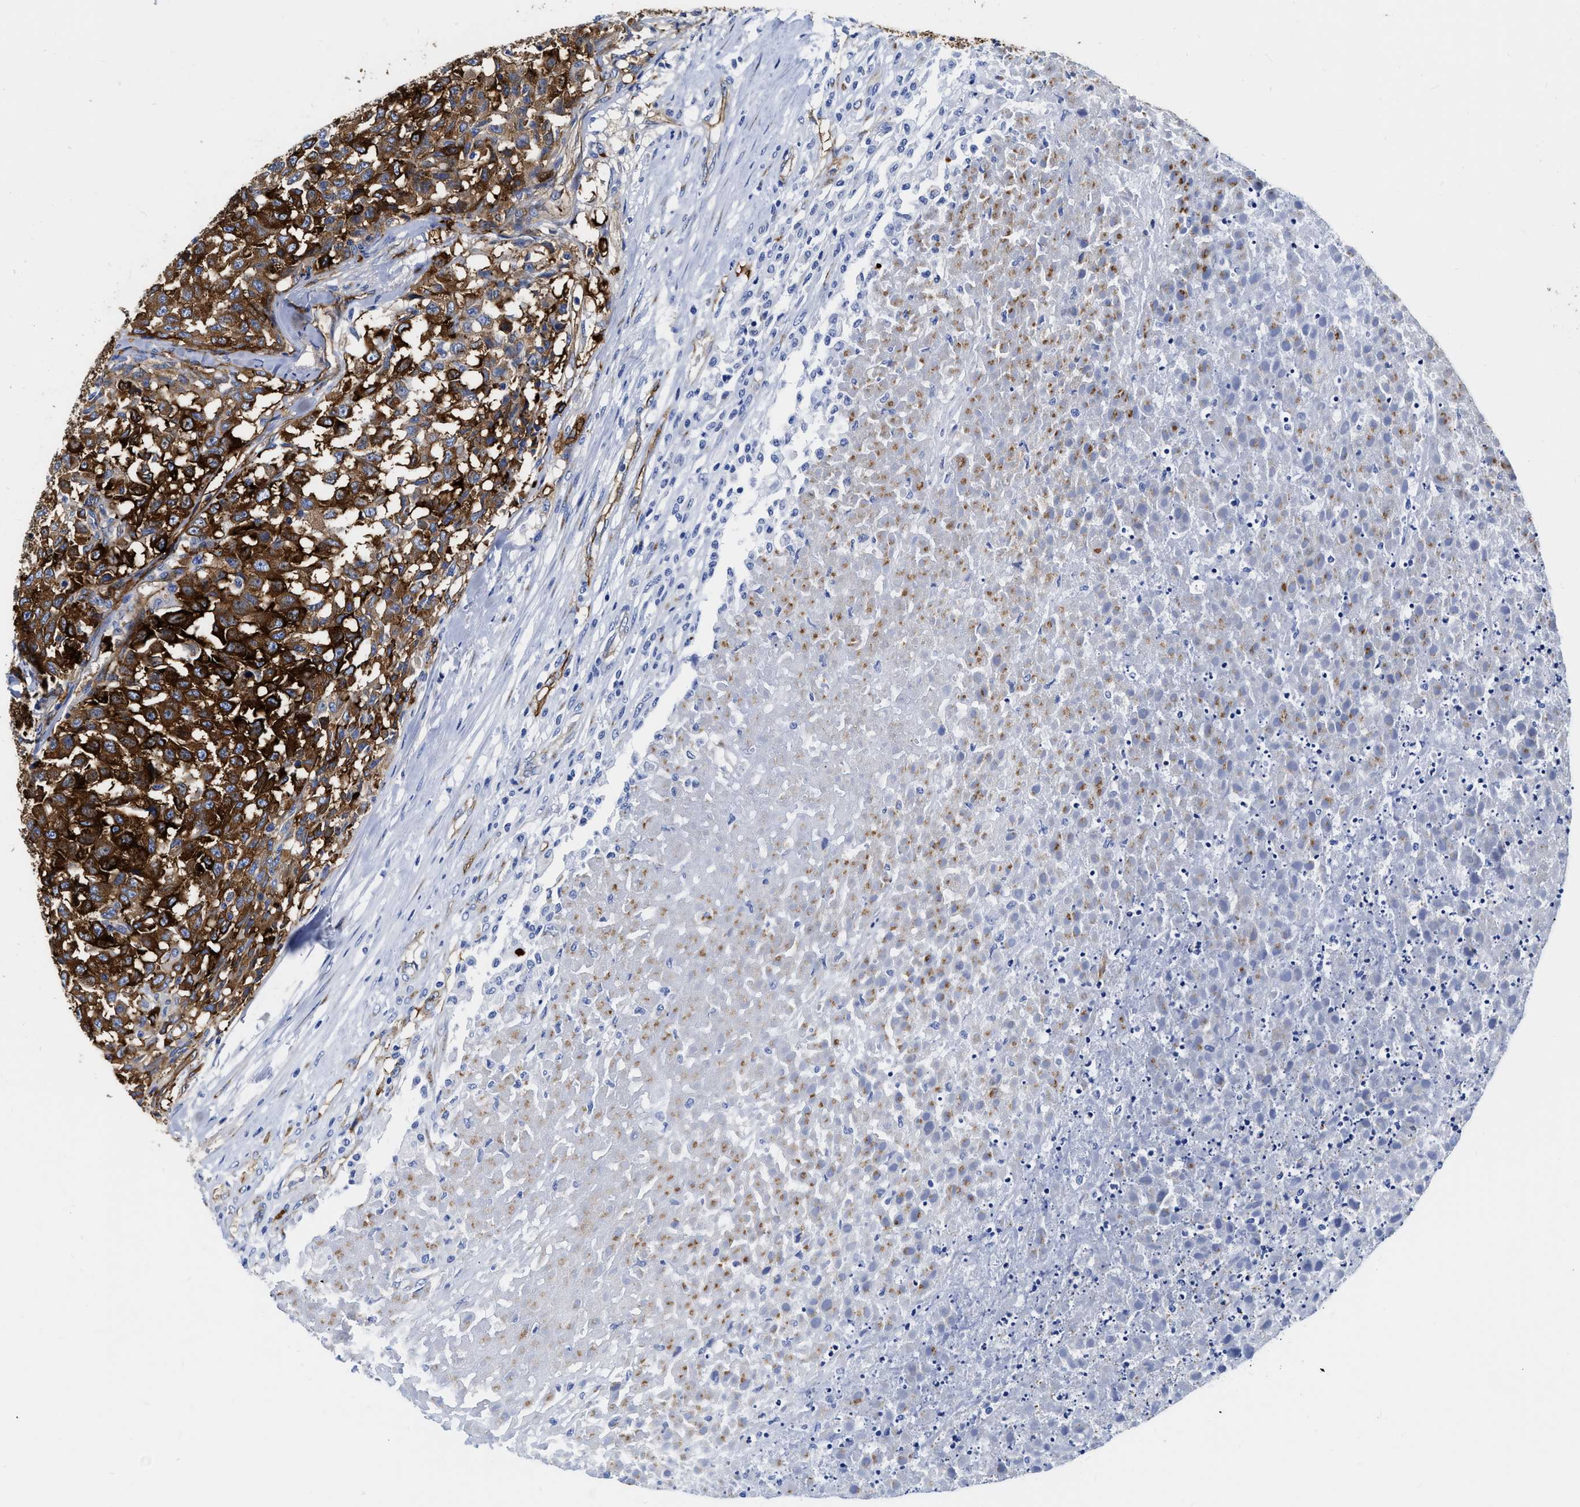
{"staining": {"intensity": "strong", "quantity": "25%-75%", "location": "cytoplasmic/membranous"}, "tissue": "testis cancer", "cell_type": "Tumor cells", "image_type": "cancer", "snomed": [{"axis": "morphology", "description": "Seminoma, NOS"}, {"axis": "topography", "description": "Testis"}], "caption": "Strong cytoplasmic/membranous protein staining is identified in approximately 25%-75% of tumor cells in testis cancer.", "gene": "TVP23B", "patient": {"sex": "male", "age": 59}}